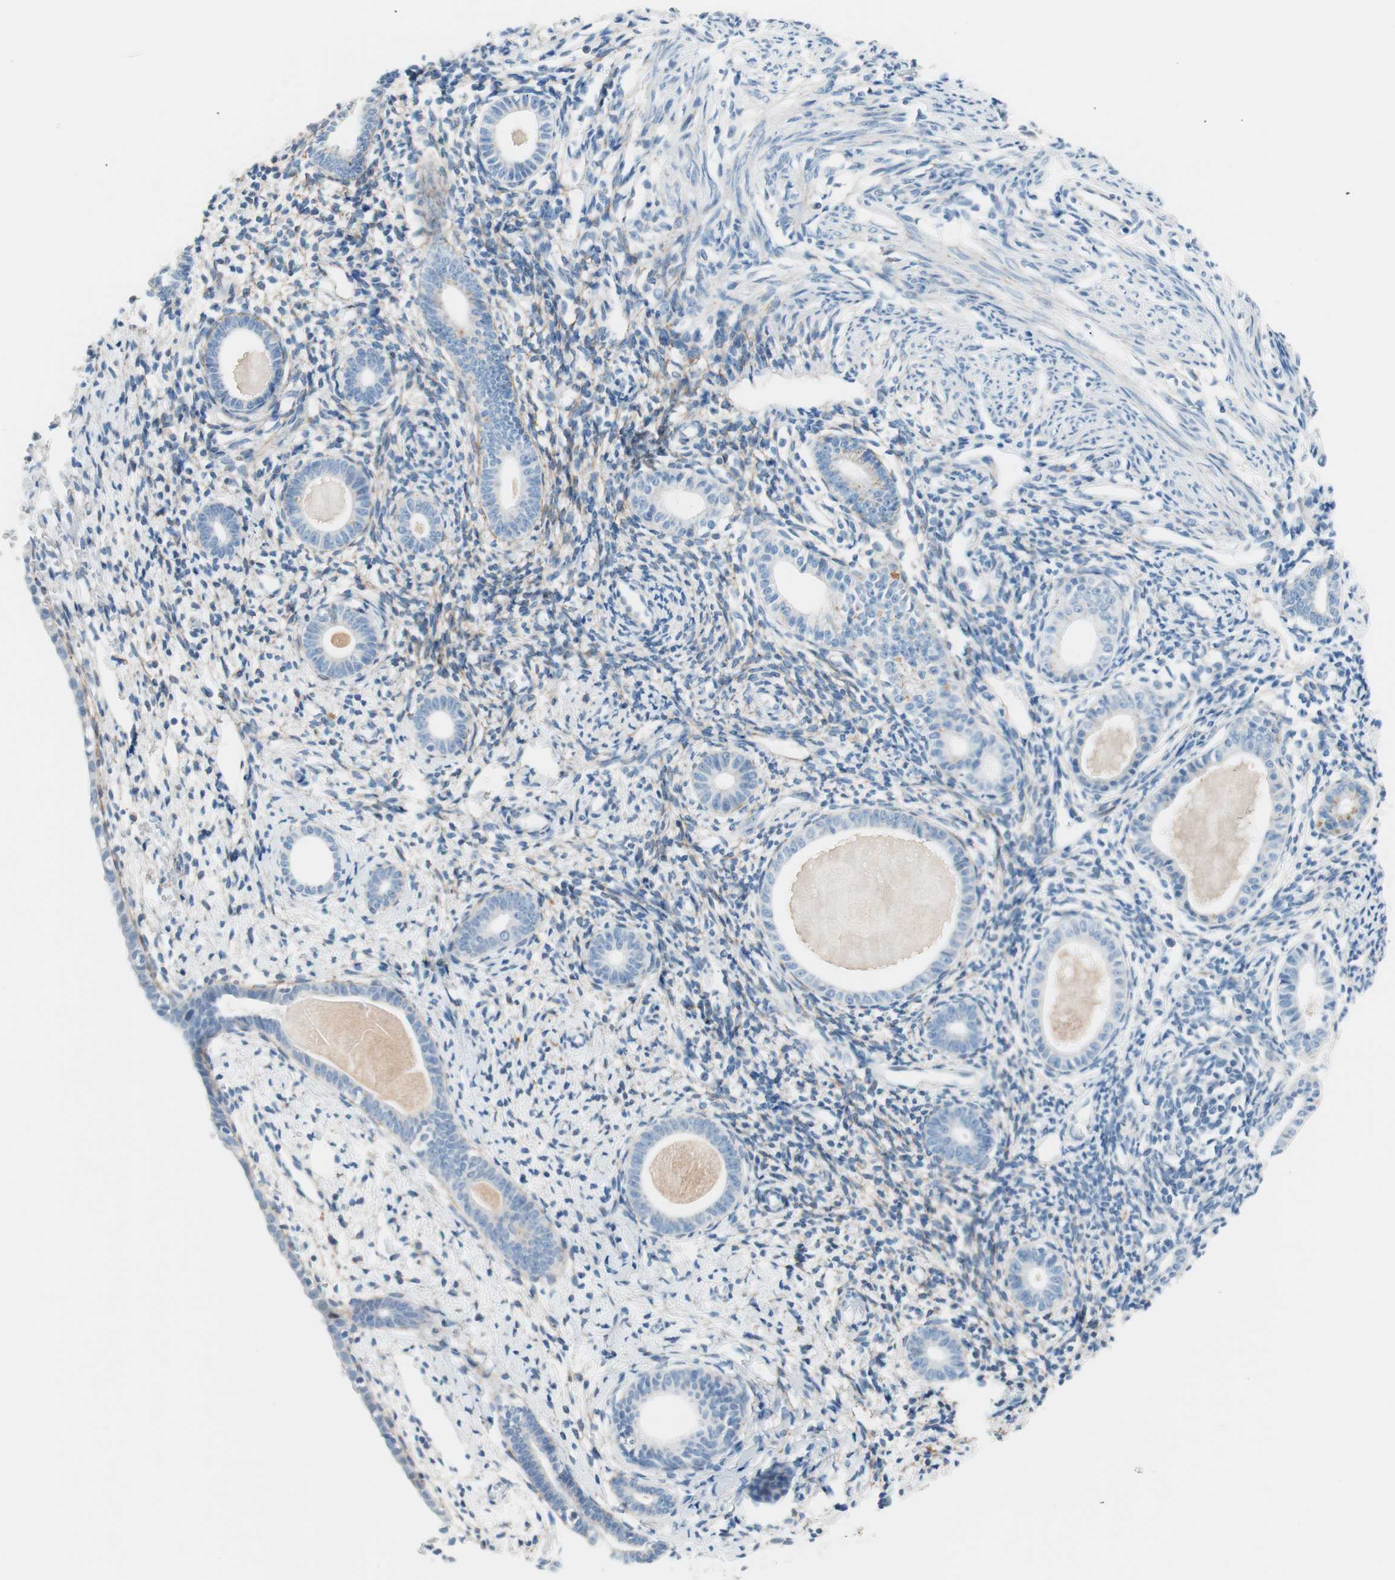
{"staining": {"intensity": "negative", "quantity": "none", "location": "none"}, "tissue": "endometrium", "cell_type": "Cells in endometrial stroma", "image_type": "normal", "snomed": [{"axis": "morphology", "description": "Normal tissue, NOS"}, {"axis": "topography", "description": "Endometrium"}], "caption": "Image shows no protein expression in cells in endometrial stroma of unremarkable endometrium. (Brightfield microscopy of DAB immunohistochemistry (IHC) at high magnification).", "gene": "FOSL1", "patient": {"sex": "female", "age": 71}}